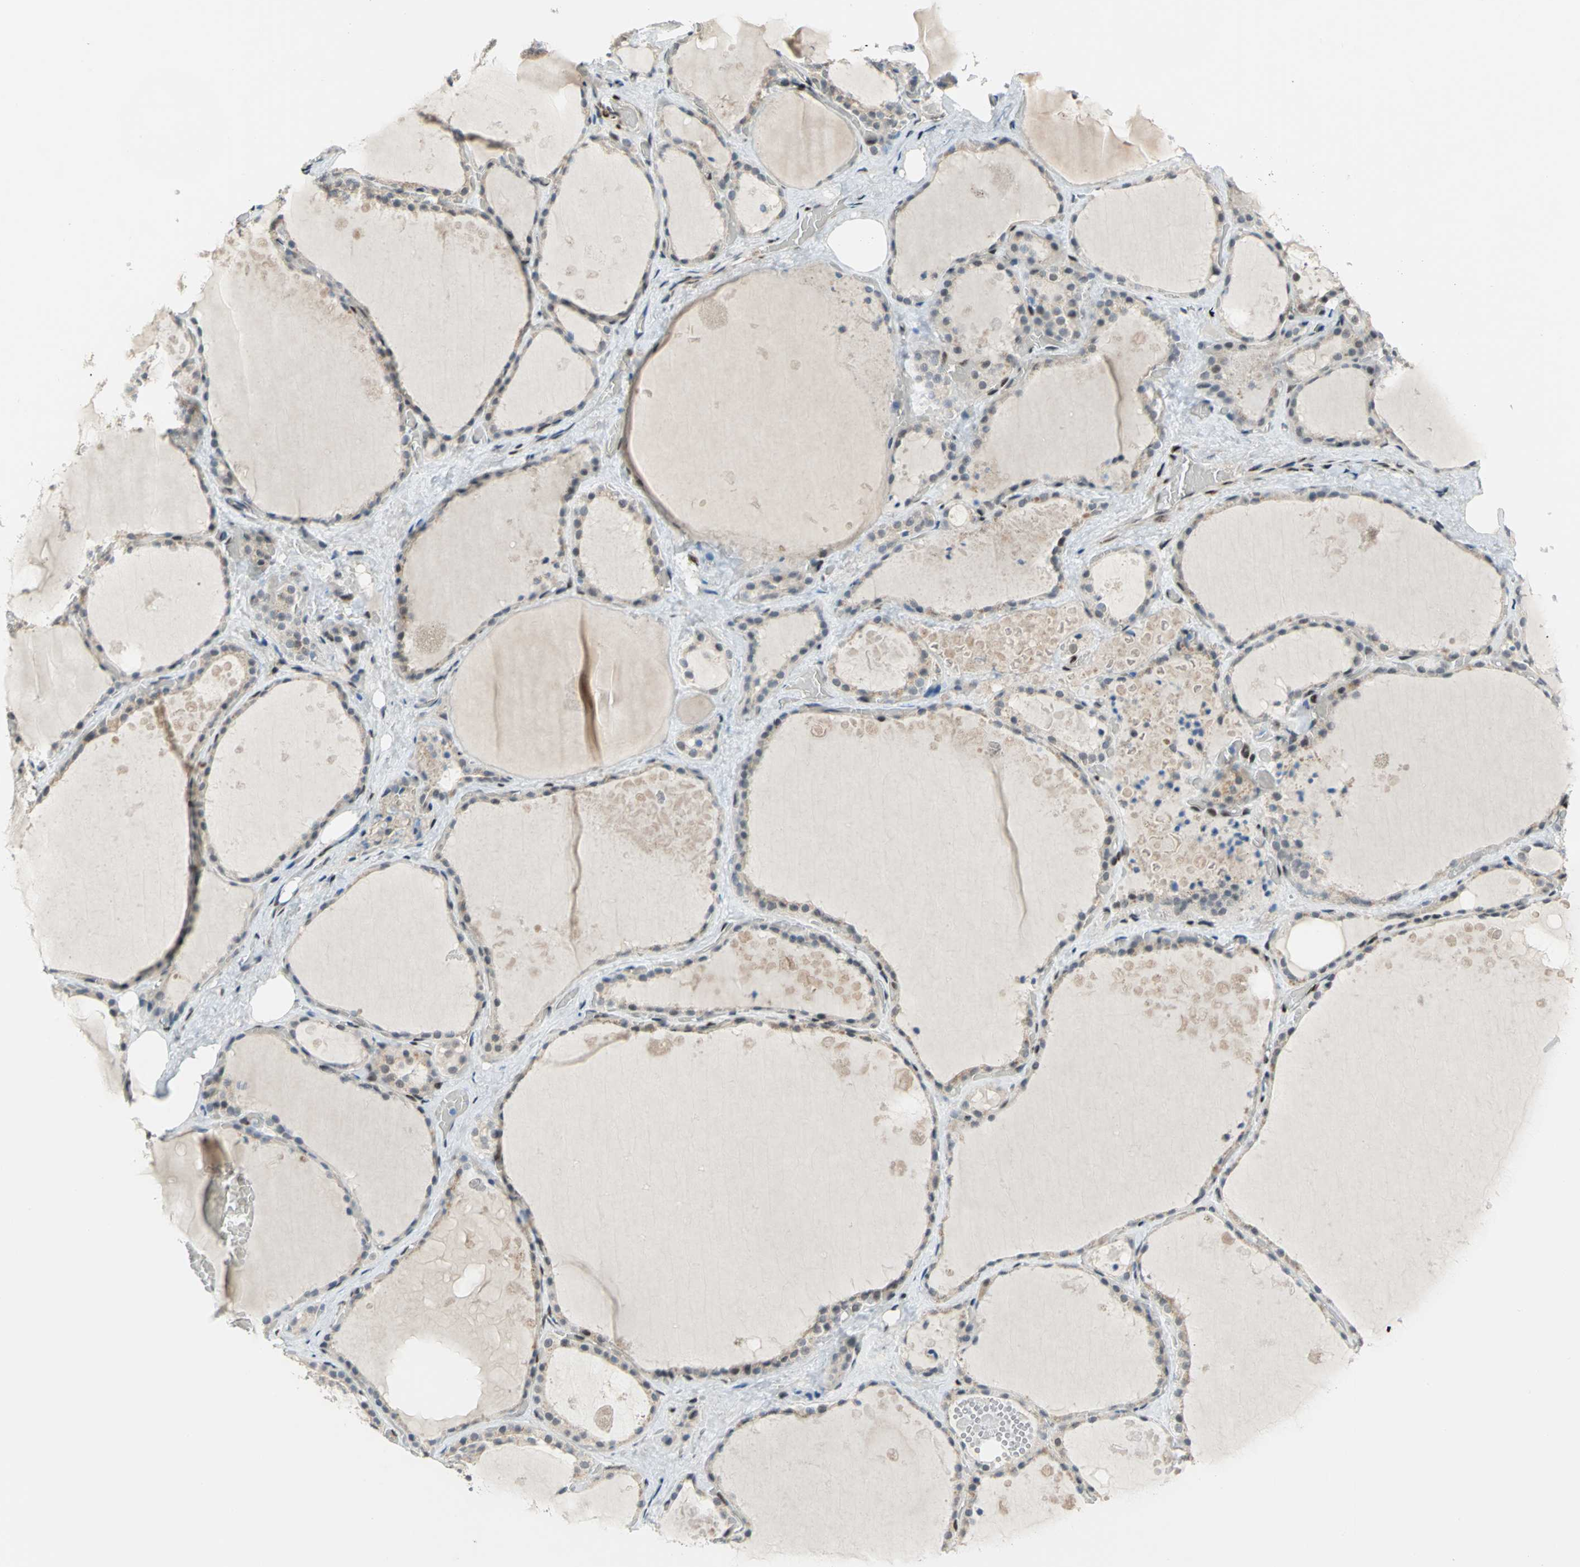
{"staining": {"intensity": "weak", "quantity": "25%-75%", "location": "cytoplasmic/membranous,nuclear"}, "tissue": "thyroid gland", "cell_type": "Glandular cells", "image_type": "normal", "snomed": [{"axis": "morphology", "description": "Normal tissue, NOS"}, {"axis": "topography", "description": "Thyroid gland"}], "caption": "Weak cytoplasmic/membranous,nuclear positivity for a protein is present in about 25%-75% of glandular cells of unremarkable thyroid gland using IHC.", "gene": "RBFOX2", "patient": {"sex": "male", "age": 61}}